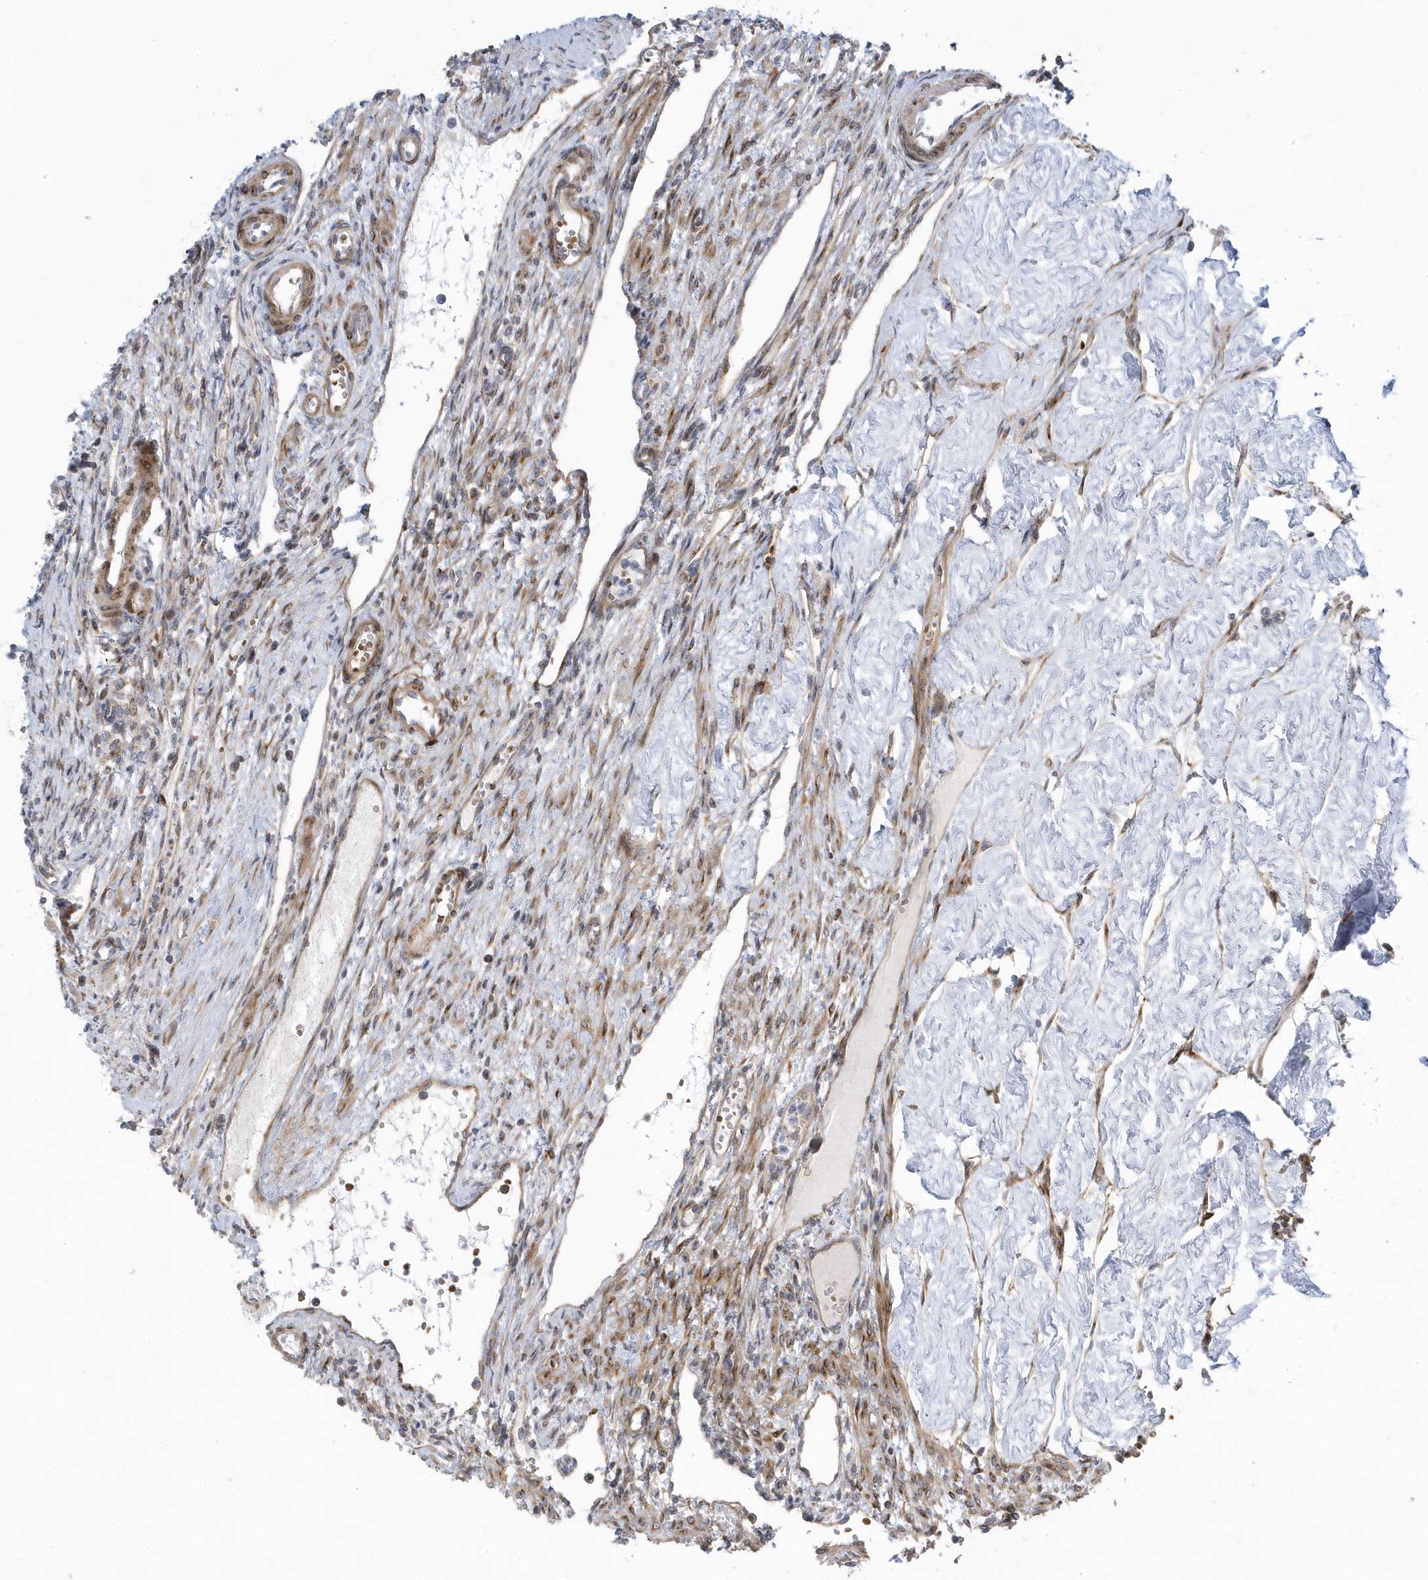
{"staining": {"intensity": "weak", "quantity": "25%-75%", "location": "cytoplasmic/membranous,nuclear"}, "tissue": "ovary", "cell_type": "Ovarian stroma cells", "image_type": "normal", "snomed": [{"axis": "morphology", "description": "Normal tissue, NOS"}, {"axis": "morphology", "description": "Cyst, NOS"}, {"axis": "topography", "description": "Ovary"}], "caption": "Ovary stained with a brown dye demonstrates weak cytoplasmic/membranous,nuclear positive positivity in about 25%-75% of ovarian stroma cells.", "gene": "MAP7D3", "patient": {"sex": "female", "age": 33}}